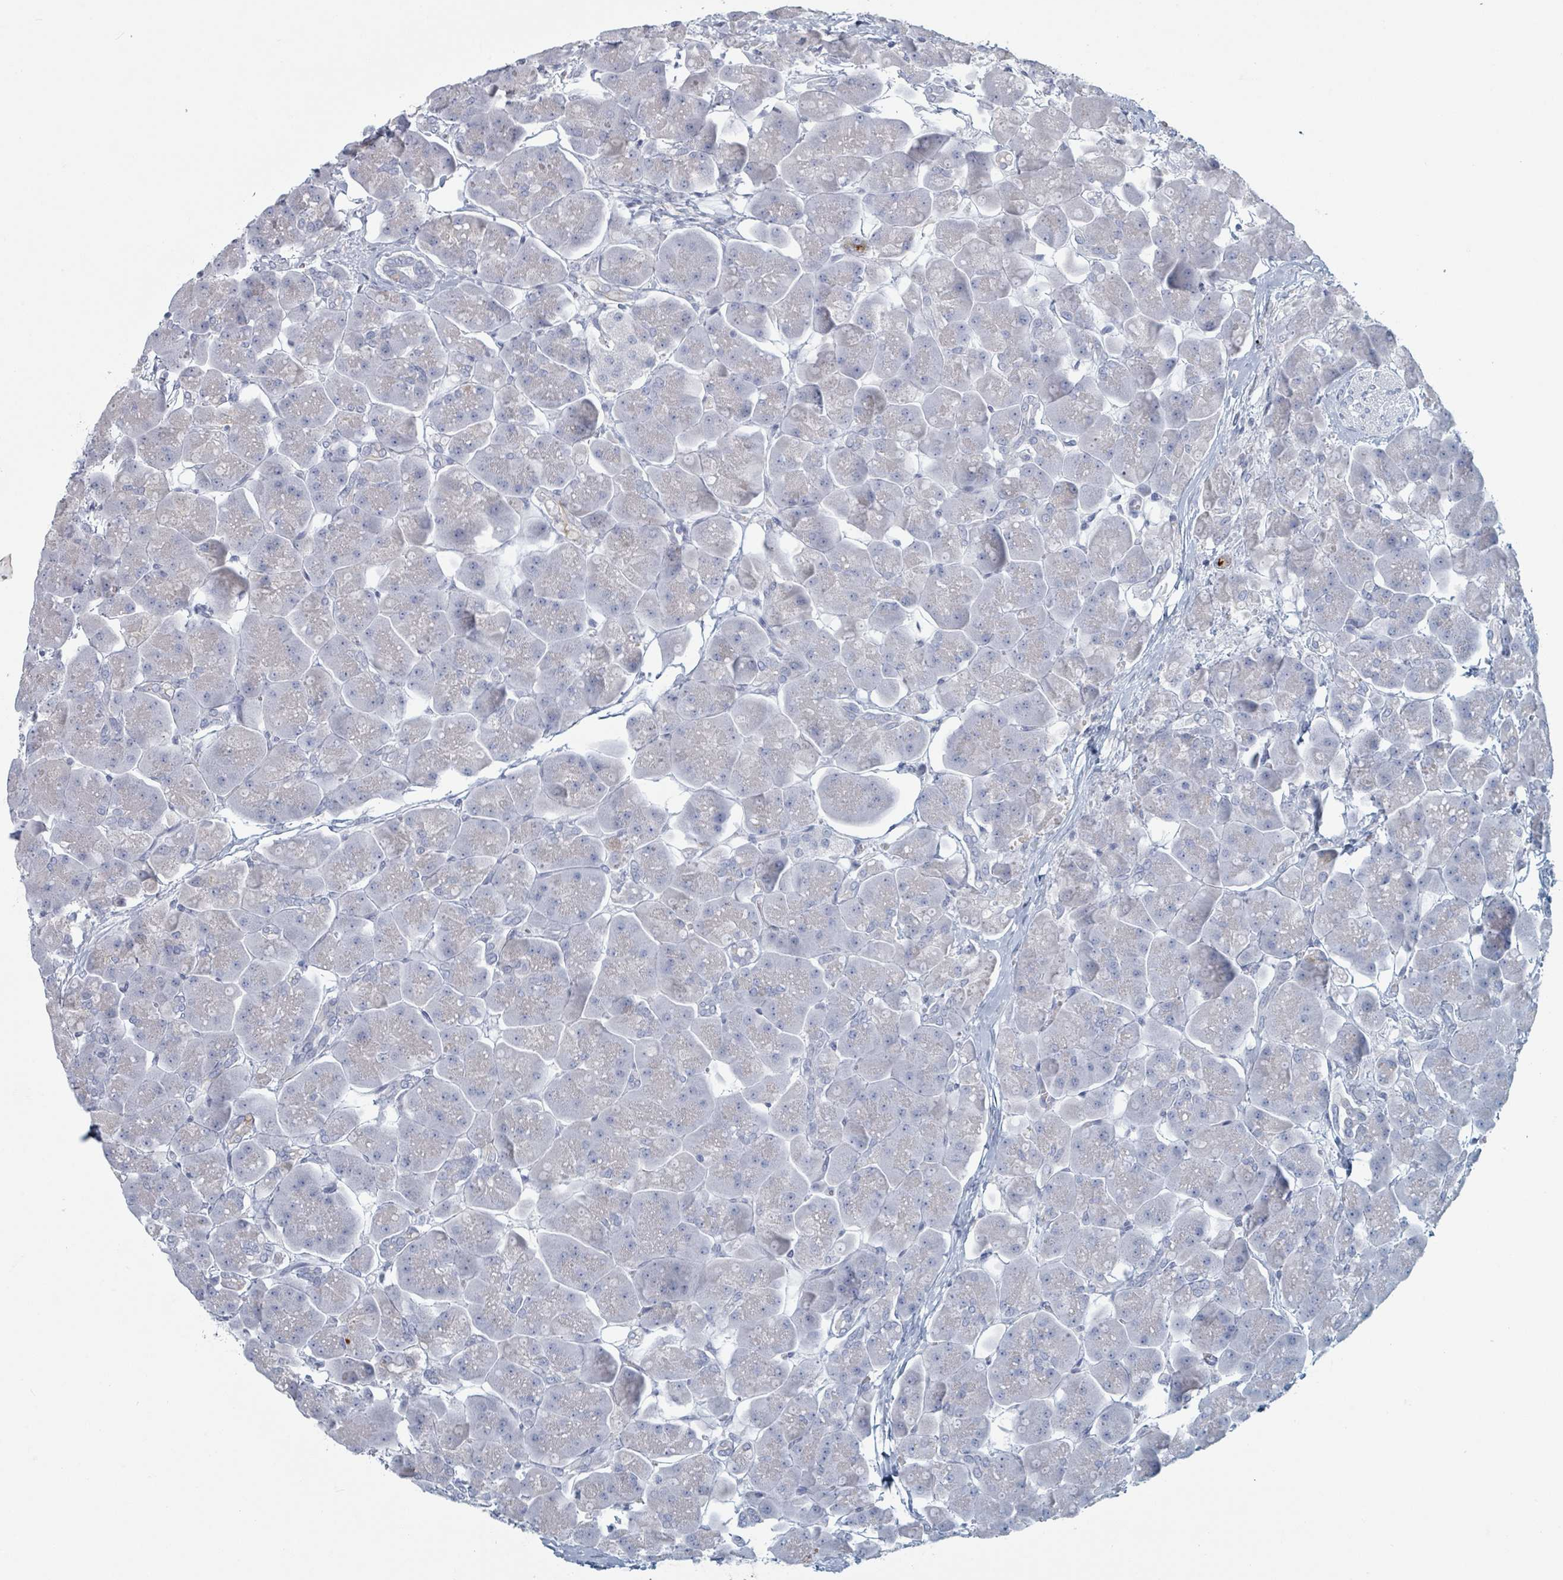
{"staining": {"intensity": "negative", "quantity": "none", "location": "none"}, "tissue": "pancreas", "cell_type": "Exocrine glandular cells", "image_type": "normal", "snomed": [{"axis": "morphology", "description": "Normal tissue, NOS"}, {"axis": "topography", "description": "Pancreas"}], "caption": "This is an IHC photomicrograph of normal human pancreas. There is no expression in exocrine glandular cells.", "gene": "HEATR5A", "patient": {"sex": "male", "age": 66}}